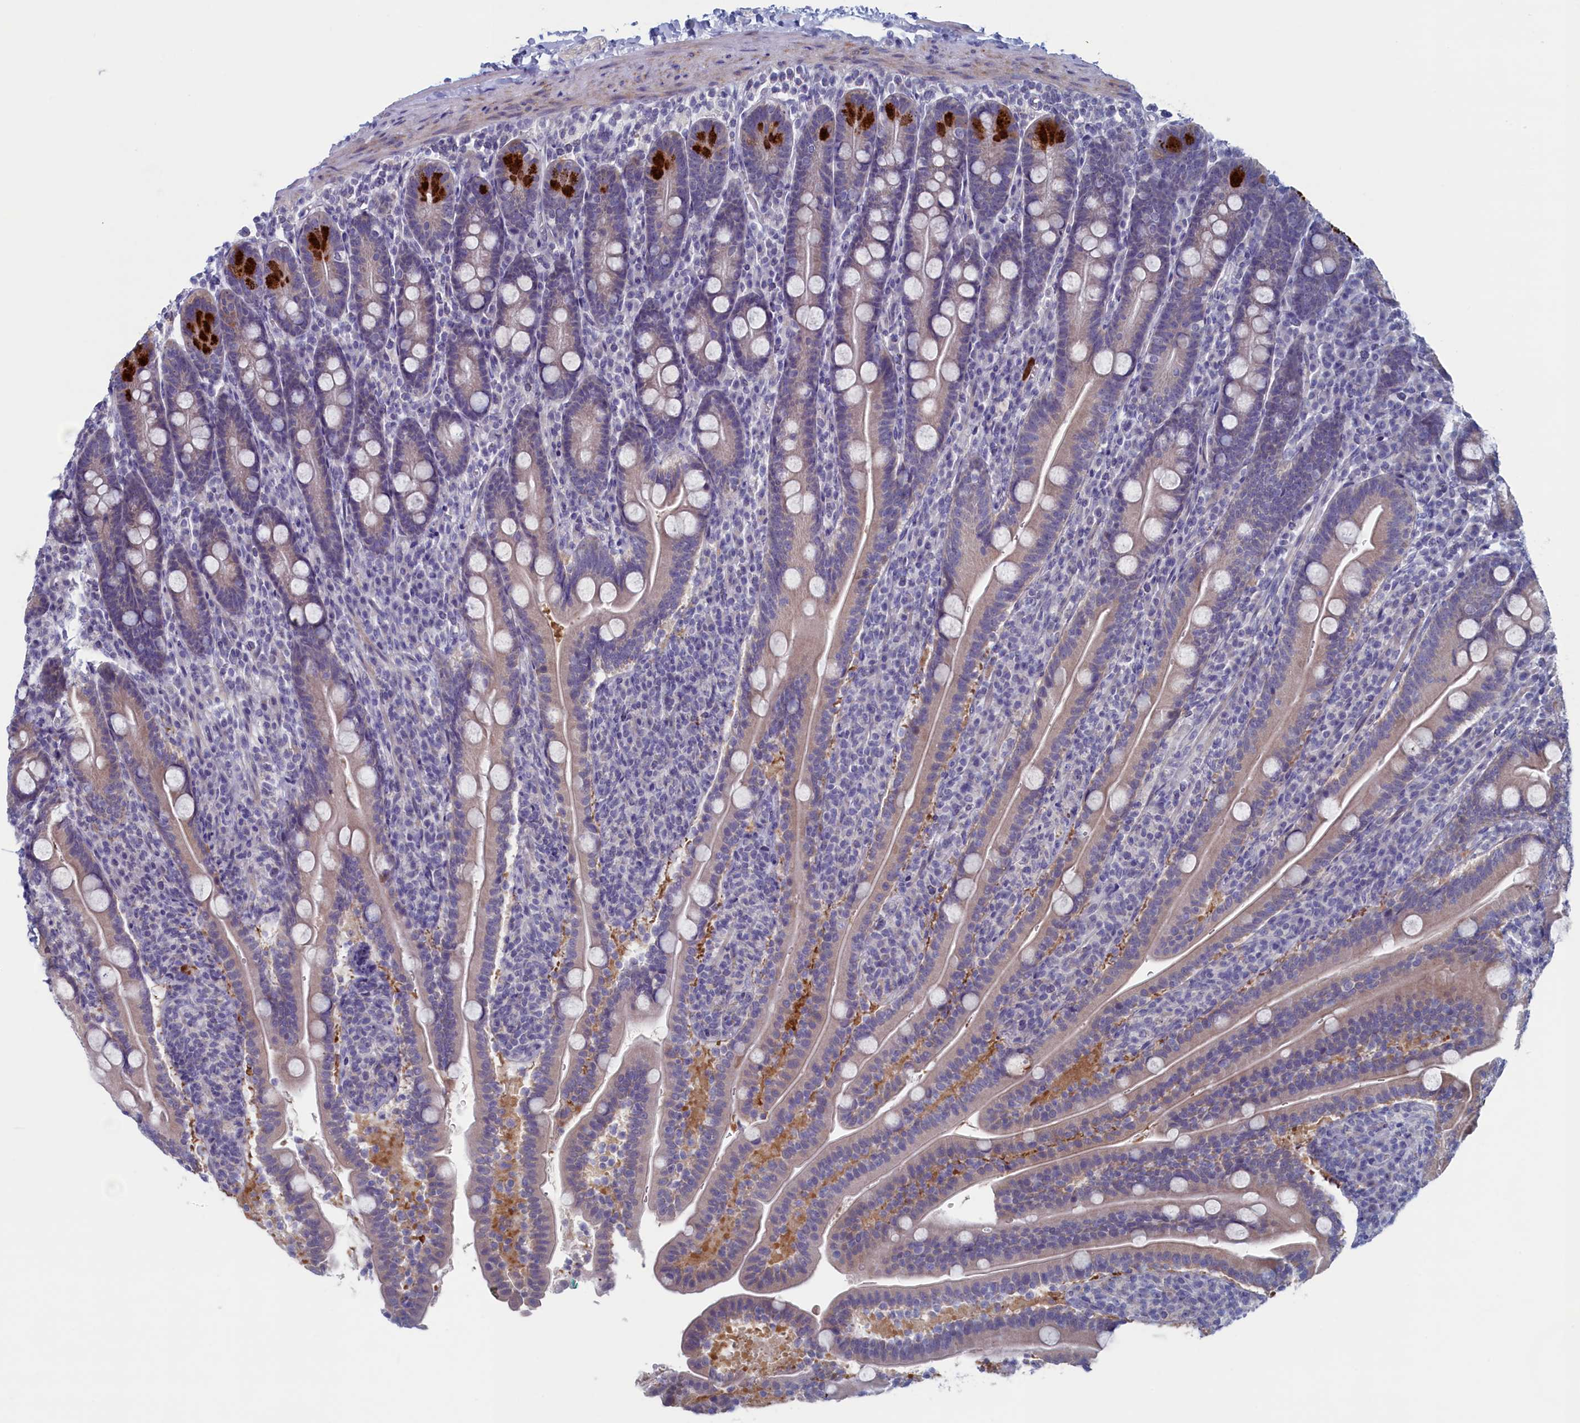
{"staining": {"intensity": "strong", "quantity": "<25%", "location": "cytoplasmic/membranous"}, "tissue": "duodenum", "cell_type": "Glandular cells", "image_type": "normal", "snomed": [{"axis": "morphology", "description": "Normal tissue, NOS"}, {"axis": "topography", "description": "Duodenum"}], "caption": "Immunohistochemistry (DAB (3,3'-diaminobenzidine)) staining of unremarkable duodenum demonstrates strong cytoplasmic/membranous protein expression in approximately <25% of glandular cells. (brown staining indicates protein expression, while blue staining denotes nuclei).", "gene": "WDR76", "patient": {"sex": "male", "age": 35}}